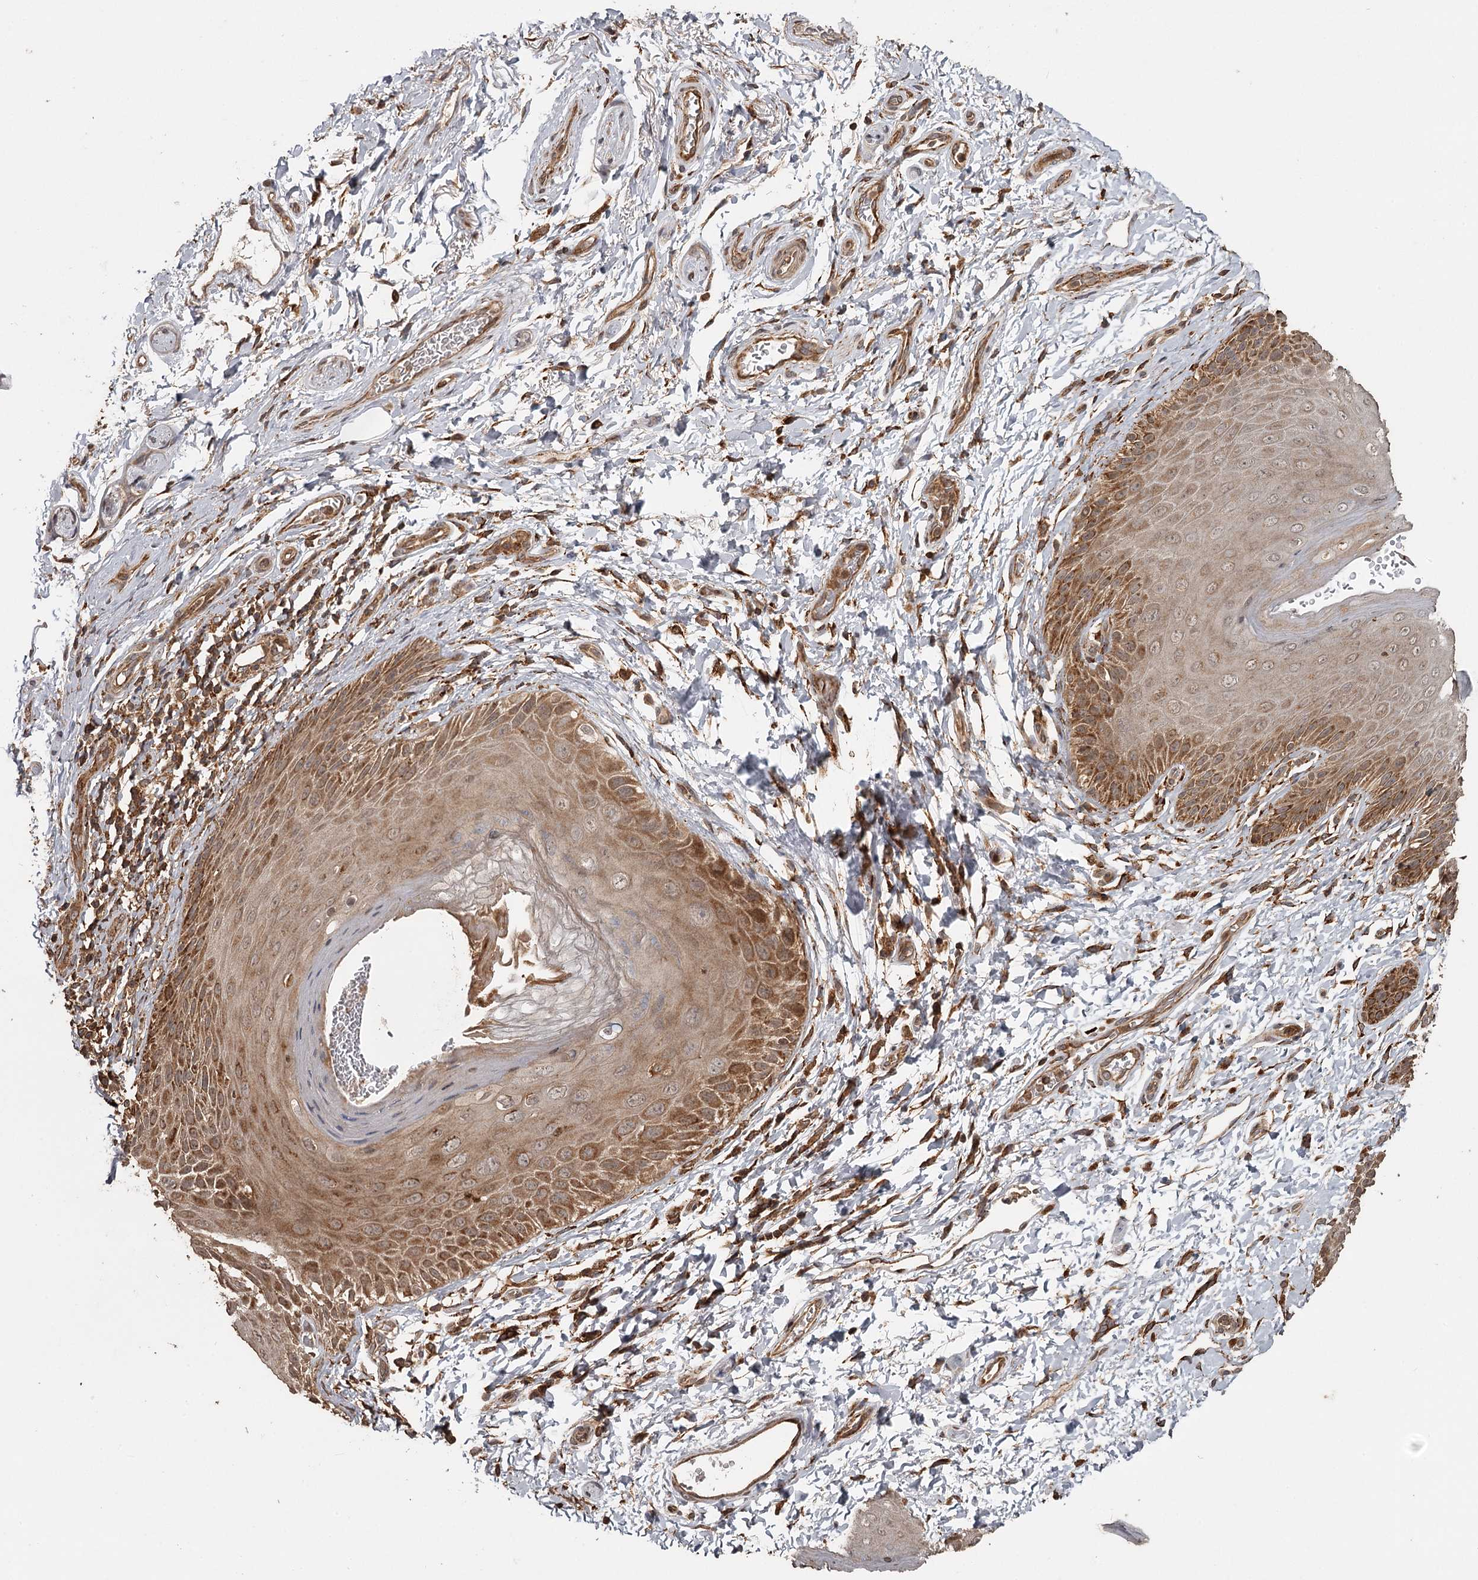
{"staining": {"intensity": "moderate", "quantity": ">75%", "location": "cytoplasmic/membranous"}, "tissue": "skin", "cell_type": "Epidermal cells", "image_type": "normal", "snomed": [{"axis": "morphology", "description": "Normal tissue, NOS"}, {"axis": "topography", "description": "Anal"}], "caption": "A high-resolution micrograph shows IHC staining of benign skin, which displays moderate cytoplasmic/membranous expression in approximately >75% of epidermal cells. The staining was performed using DAB to visualize the protein expression in brown, while the nuclei were stained in blue with hematoxylin (Magnification: 20x).", "gene": "FAXC", "patient": {"sex": "male", "age": 44}}